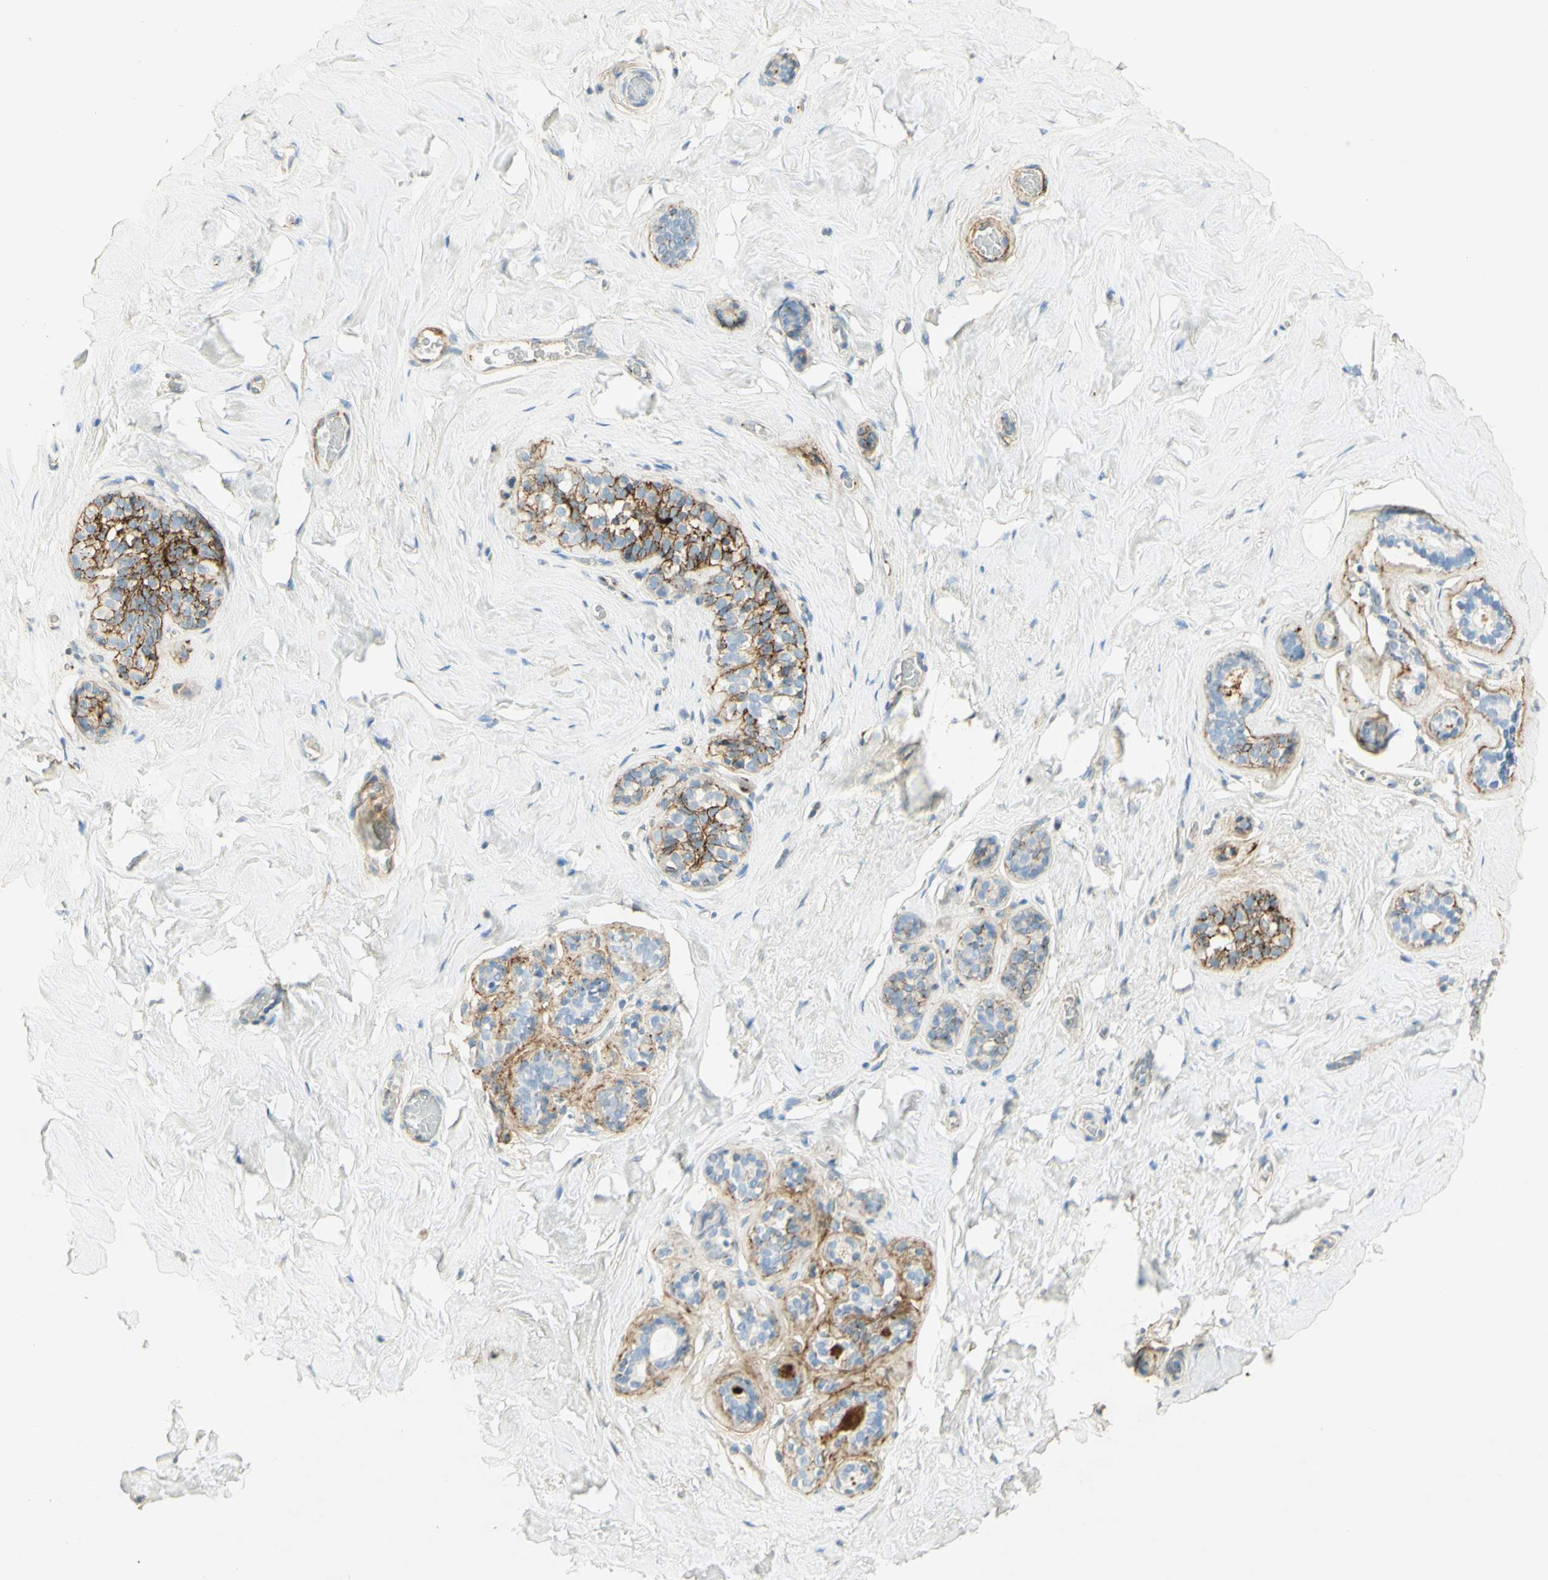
{"staining": {"intensity": "negative", "quantity": "none", "location": "none"}, "tissue": "breast", "cell_type": "Adipocytes", "image_type": "normal", "snomed": [{"axis": "morphology", "description": "Normal tissue, NOS"}, {"axis": "topography", "description": "Breast"}], "caption": "Immunohistochemistry (IHC) of benign human breast demonstrates no expression in adipocytes. (DAB (3,3'-diaminobenzidine) IHC, high magnification).", "gene": "TNN", "patient": {"sex": "female", "age": 75}}